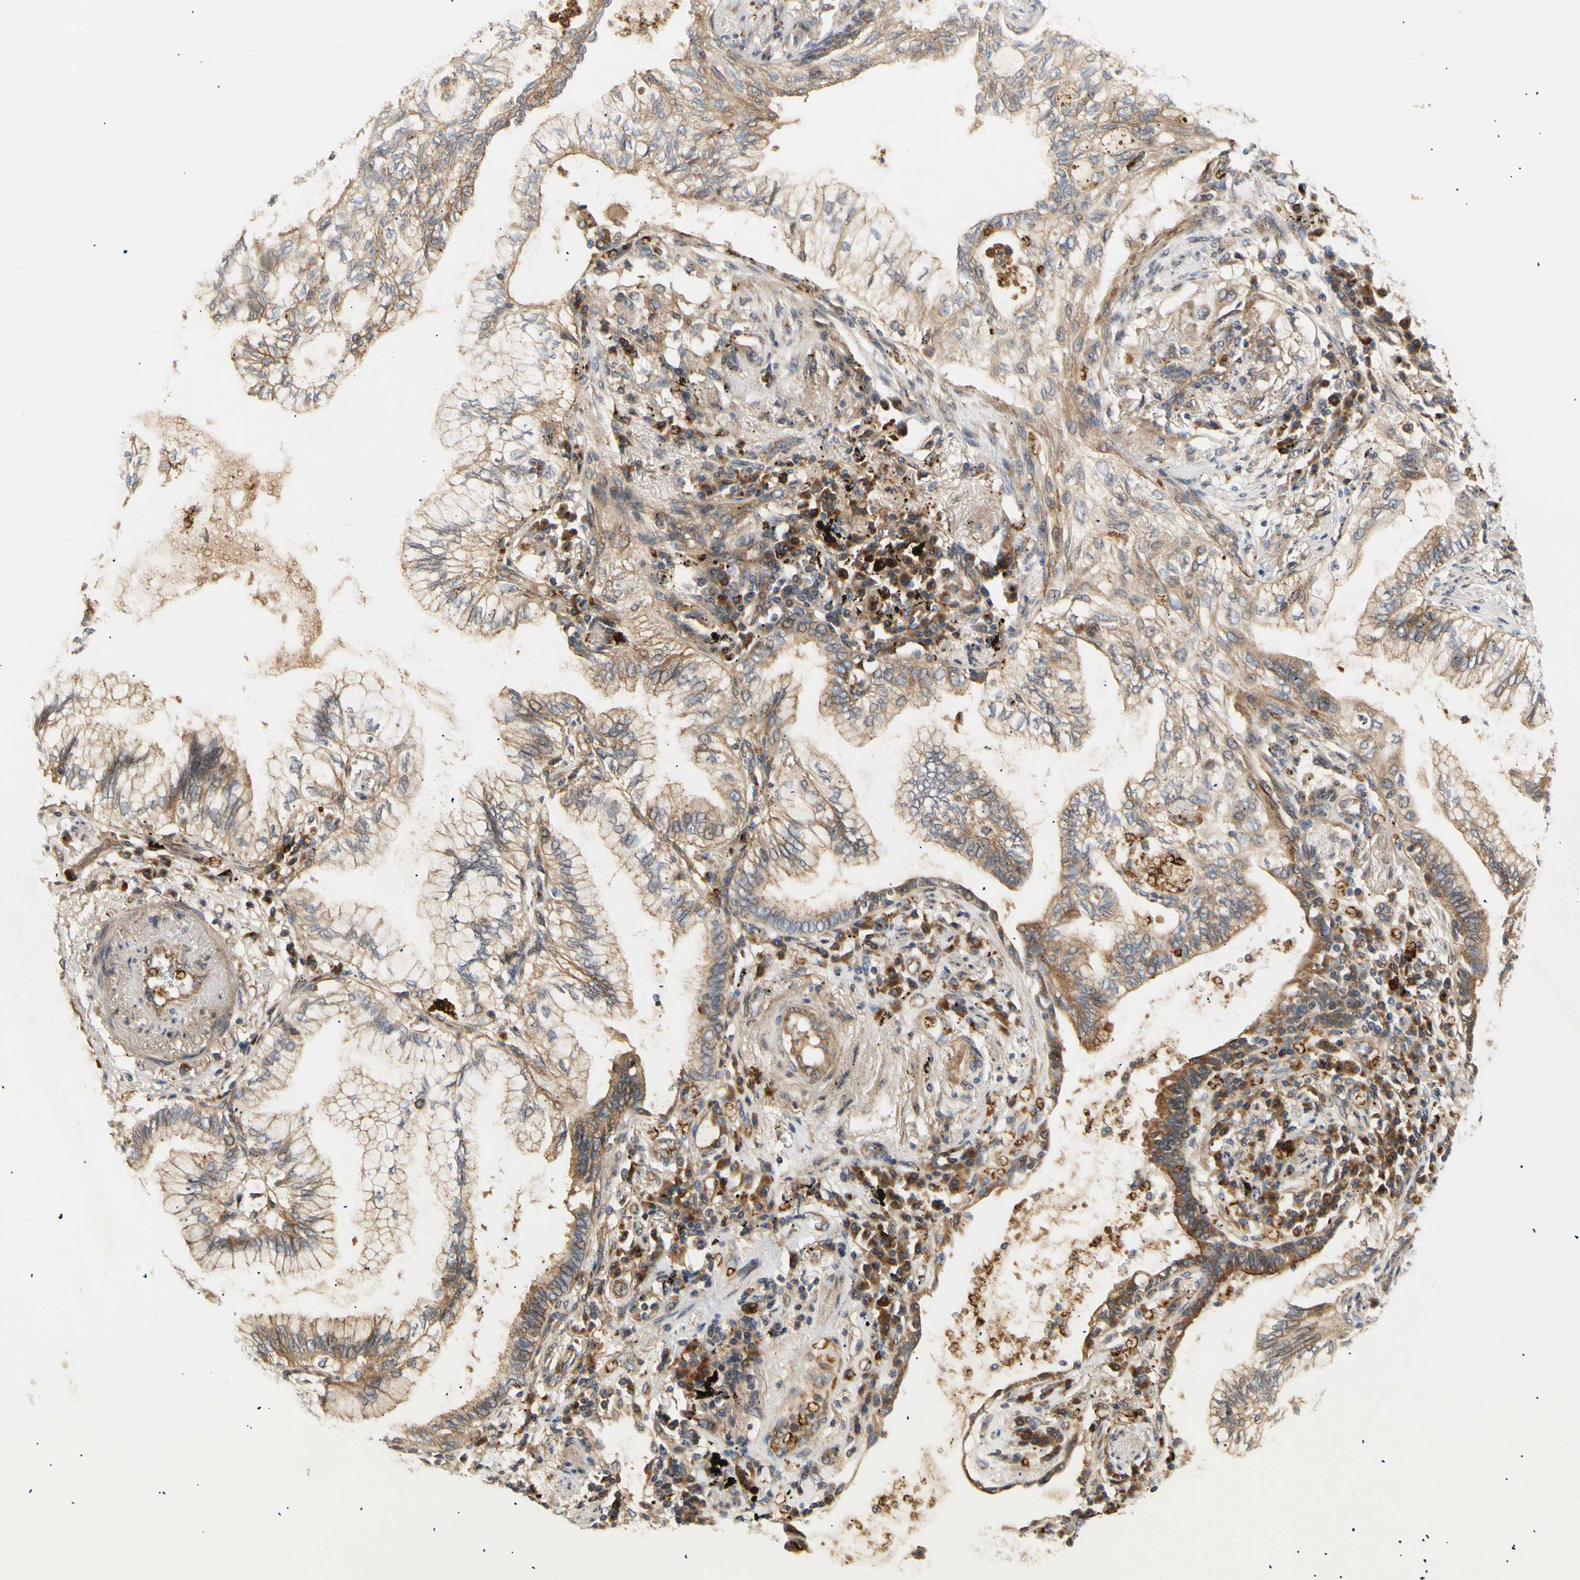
{"staining": {"intensity": "weak", "quantity": "25%-75%", "location": "cytoplasmic/membranous"}, "tissue": "lung cancer", "cell_type": "Tumor cells", "image_type": "cancer", "snomed": [{"axis": "morphology", "description": "Normal tissue, NOS"}, {"axis": "morphology", "description": "Adenocarcinoma, NOS"}, {"axis": "topography", "description": "Bronchus"}, {"axis": "topography", "description": "Lung"}], "caption": "Protein staining of lung cancer (adenocarcinoma) tissue shows weak cytoplasmic/membranous staining in about 25%-75% of tumor cells.", "gene": "TUBG2", "patient": {"sex": "female", "age": 70}}